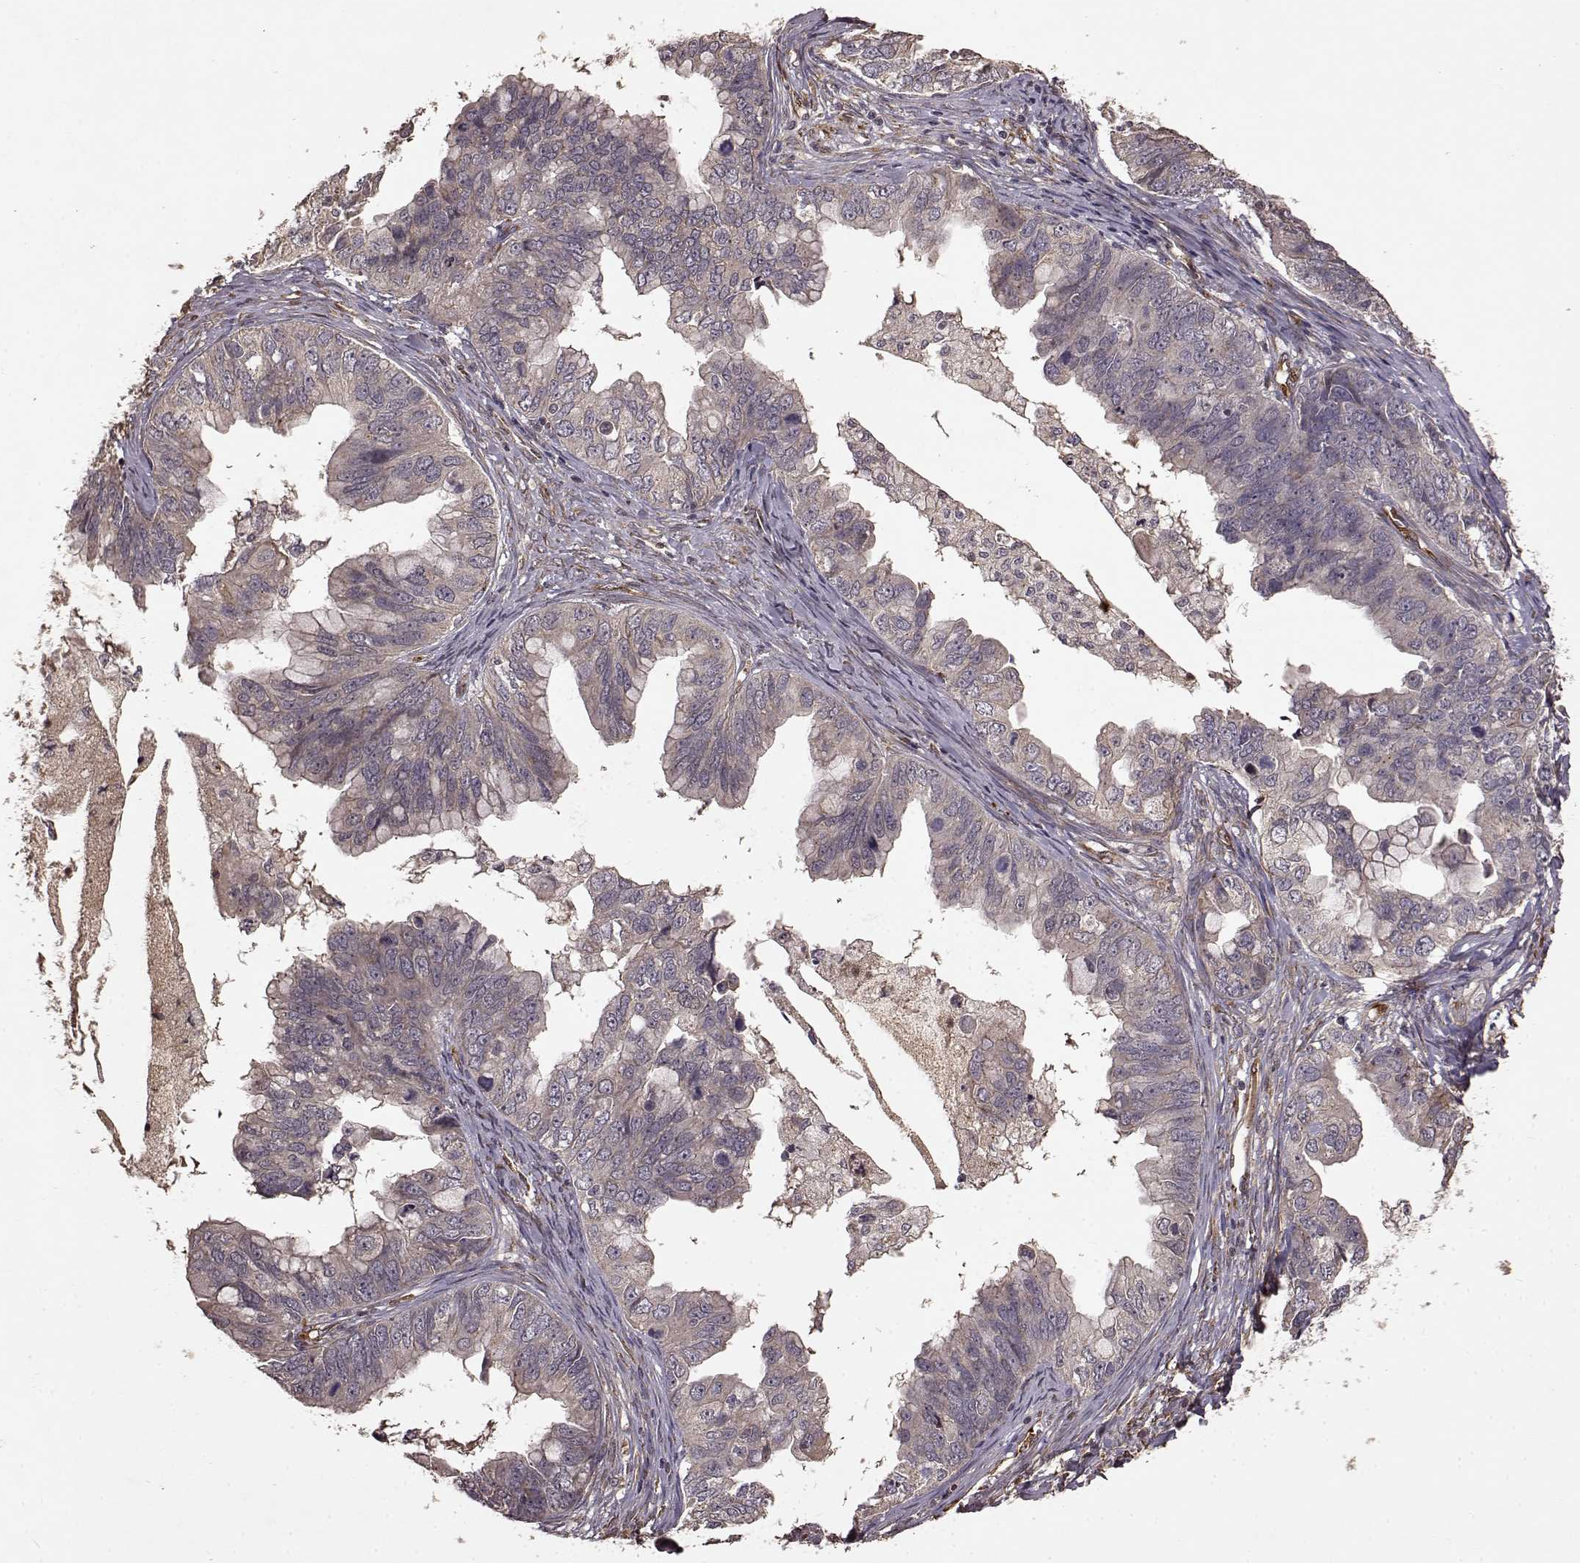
{"staining": {"intensity": "negative", "quantity": "none", "location": "none"}, "tissue": "ovarian cancer", "cell_type": "Tumor cells", "image_type": "cancer", "snomed": [{"axis": "morphology", "description": "Cystadenocarcinoma, mucinous, NOS"}, {"axis": "topography", "description": "Ovary"}], "caption": "Tumor cells show no significant staining in ovarian cancer.", "gene": "FSTL1", "patient": {"sex": "female", "age": 76}}